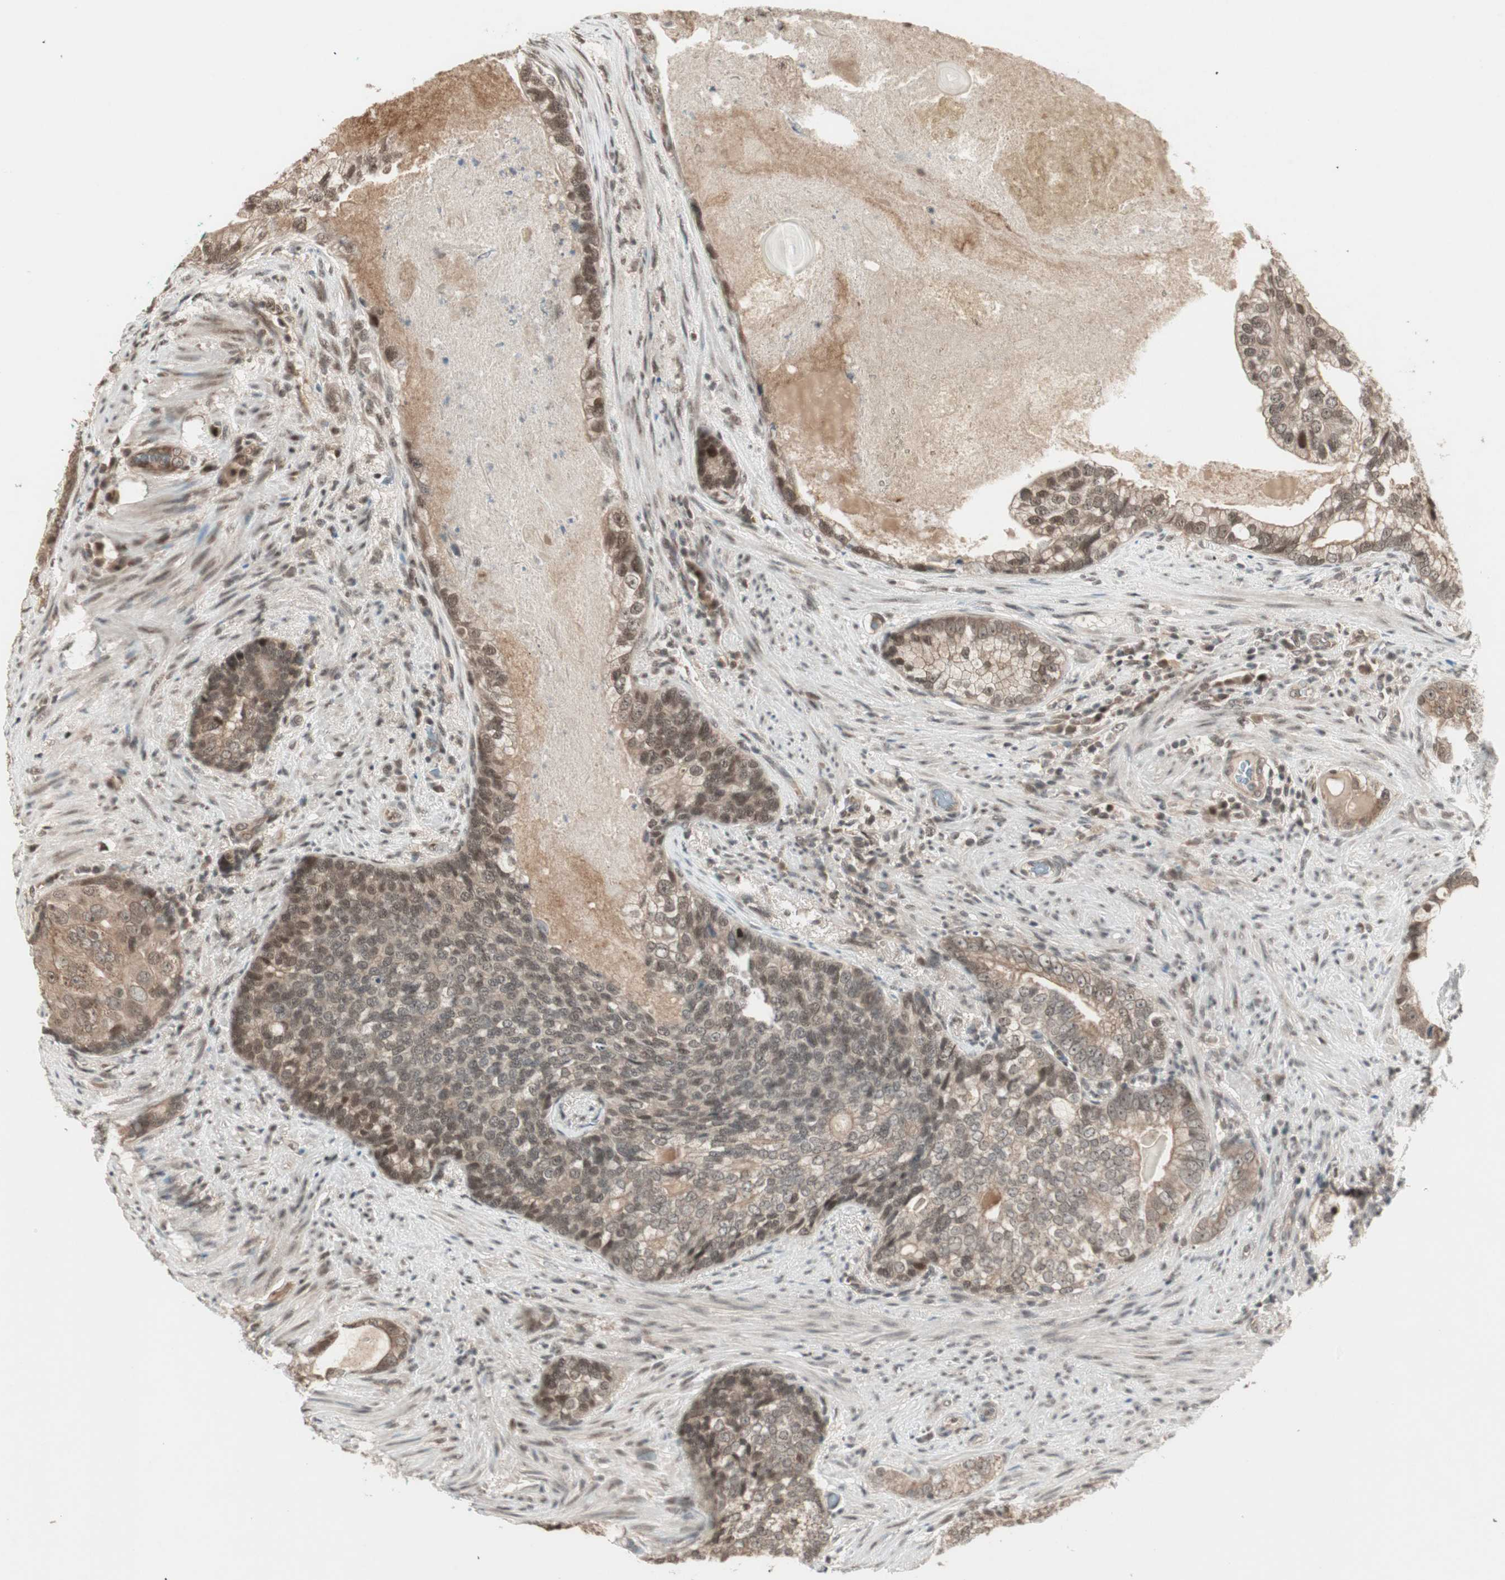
{"staining": {"intensity": "moderate", "quantity": ">75%", "location": "nuclear"}, "tissue": "prostate cancer", "cell_type": "Tumor cells", "image_type": "cancer", "snomed": [{"axis": "morphology", "description": "Adenocarcinoma, High grade"}, {"axis": "topography", "description": "Prostate"}], "caption": "Protein staining of high-grade adenocarcinoma (prostate) tissue demonstrates moderate nuclear staining in approximately >75% of tumor cells. (Brightfield microscopy of DAB IHC at high magnification).", "gene": "ZNF701", "patient": {"sex": "male", "age": 66}}